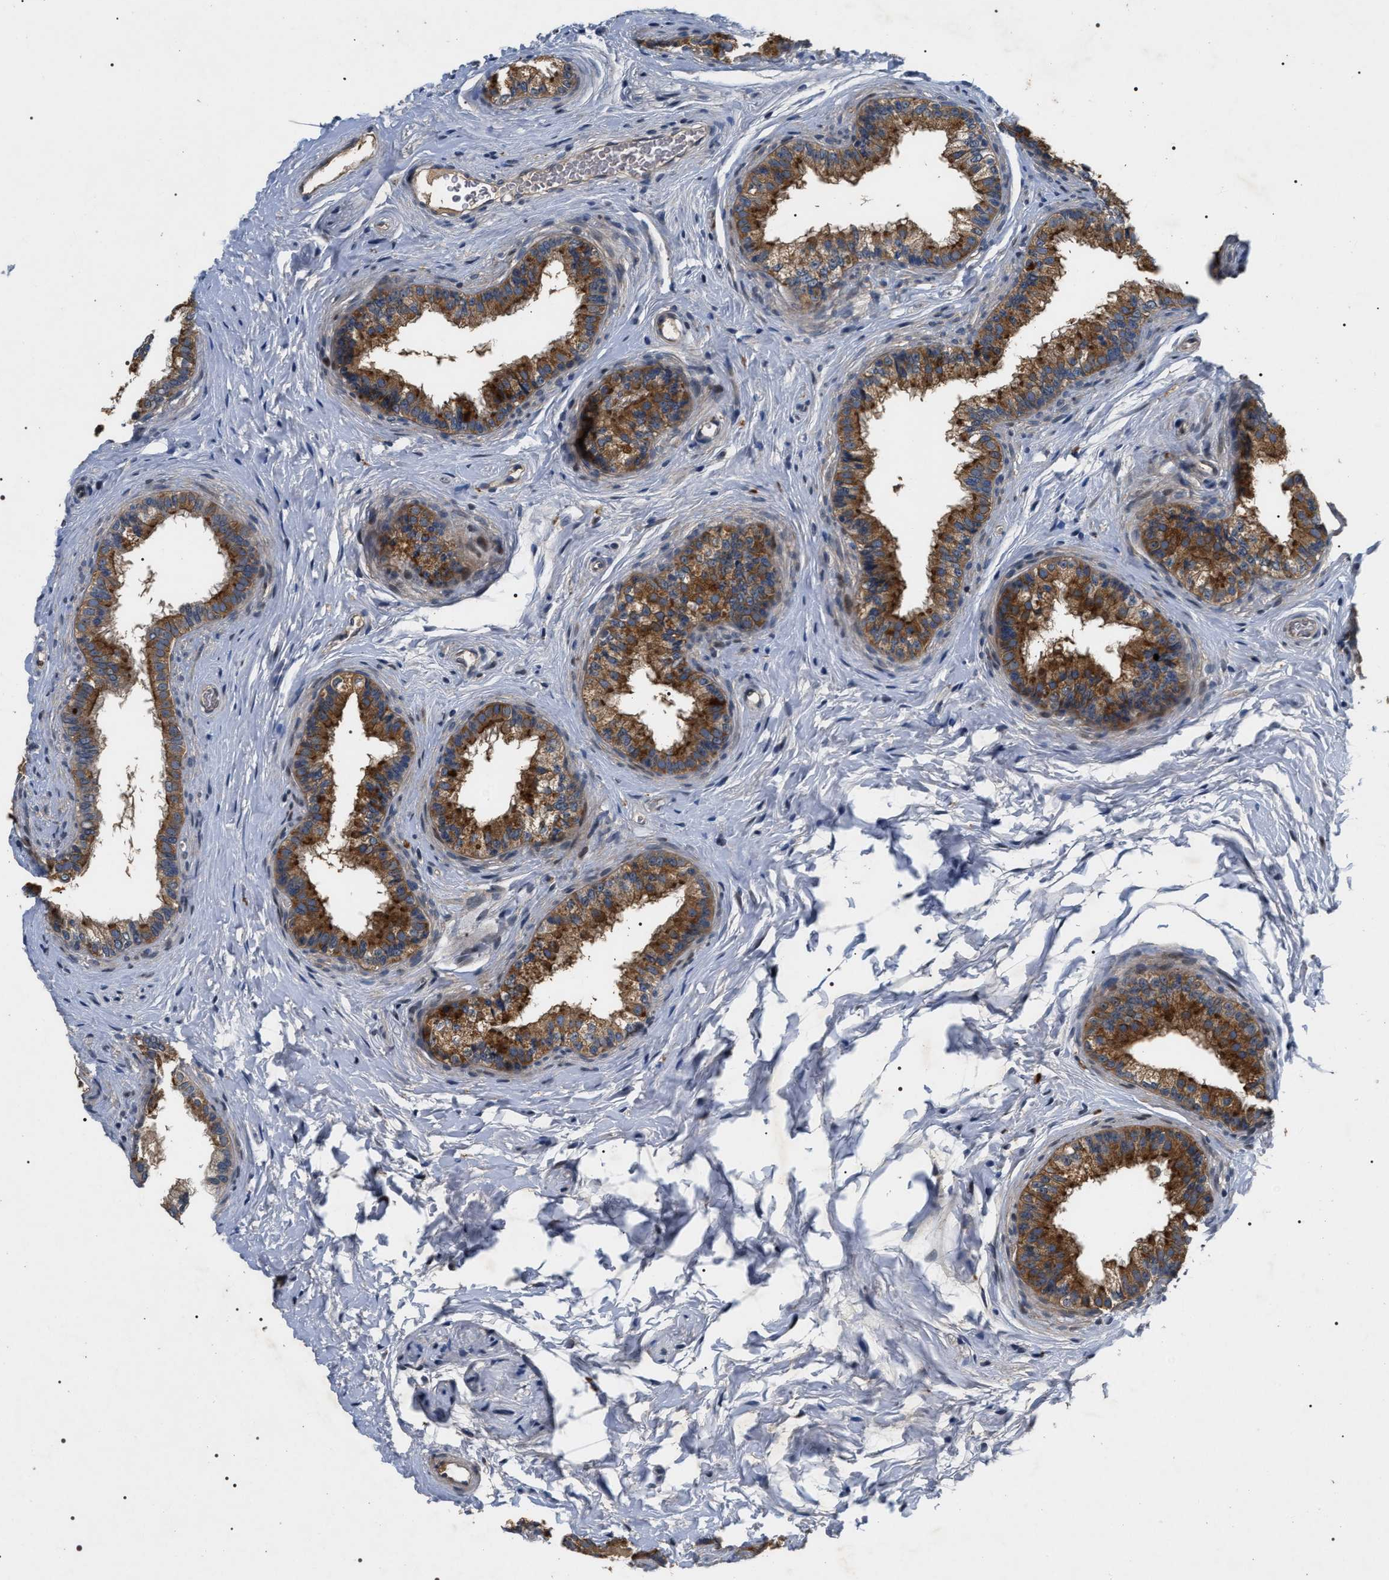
{"staining": {"intensity": "moderate", "quantity": "25%-75%", "location": "cytoplasmic/membranous"}, "tissue": "epididymis", "cell_type": "Glandular cells", "image_type": "normal", "snomed": [{"axis": "morphology", "description": "Normal tissue, NOS"}, {"axis": "topography", "description": "Testis"}, {"axis": "topography", "description": "Epididymis"}], "caption": "Moderate cytoplasmic/membranous expression is seen in about 25%-75% of glandular cells in benign epididymis.", "gene": "IFT81", "patient": {"sex": "male", "age": 36}}